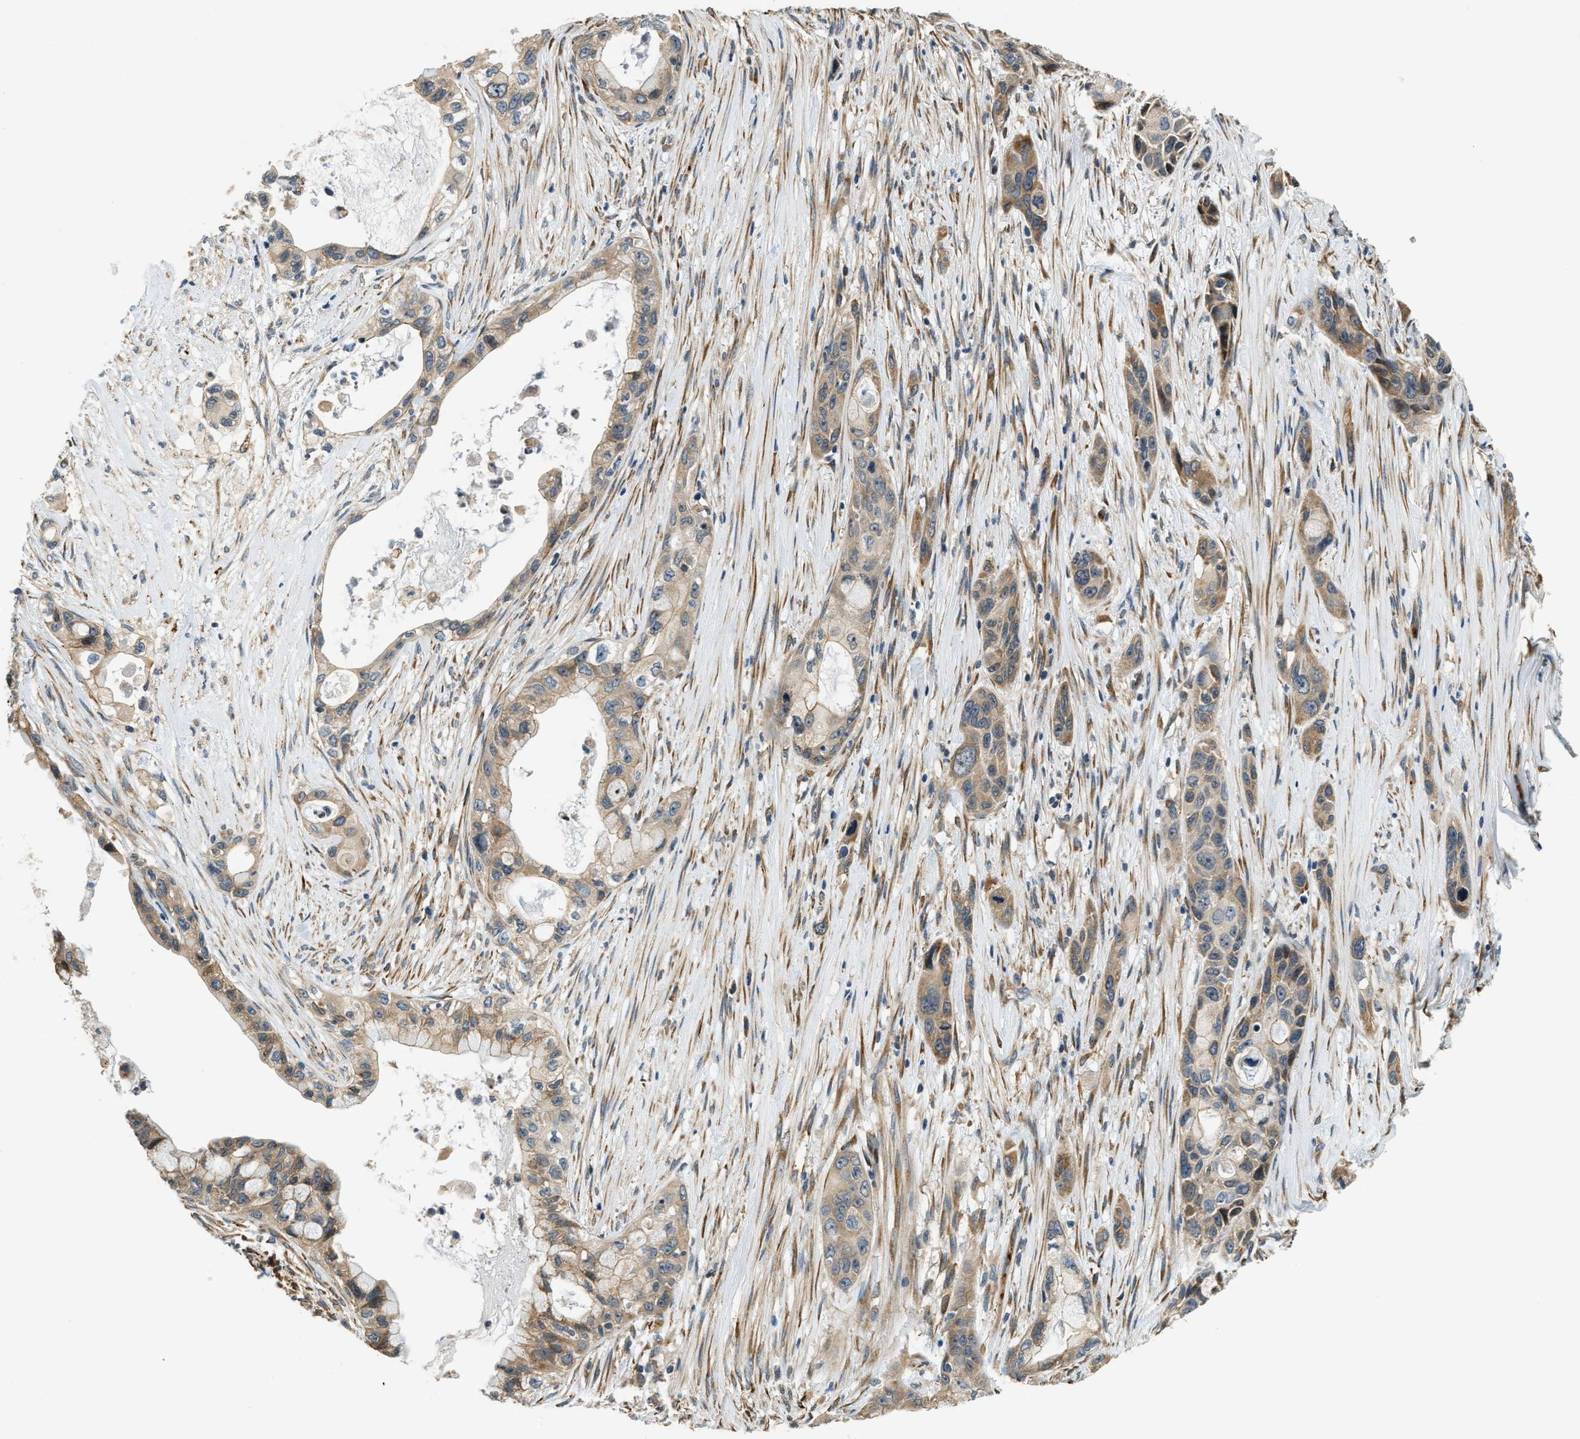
{"staining": {"intensity": "moderate", "quantity": ">75%", "location": "cytoplasmic/membranous"}, "tissue": "pancreatic cancer", "cell_type": "Tumor cells", "image_type": "cancer", "snomed": [{"axis": "morphology", "description": "Adenocarcinoma, NOS"}, {"axis": "topography", "description": "Pancreas"}], "caption": "Brown immunohistochemical staining in human pancreatic adenocarcinoma shows moderate cytoplasmic/membranous staining in about >75% of tumor cells.", "gene": "ALOX12", "patient": {"sex": "male", "age": 53}}